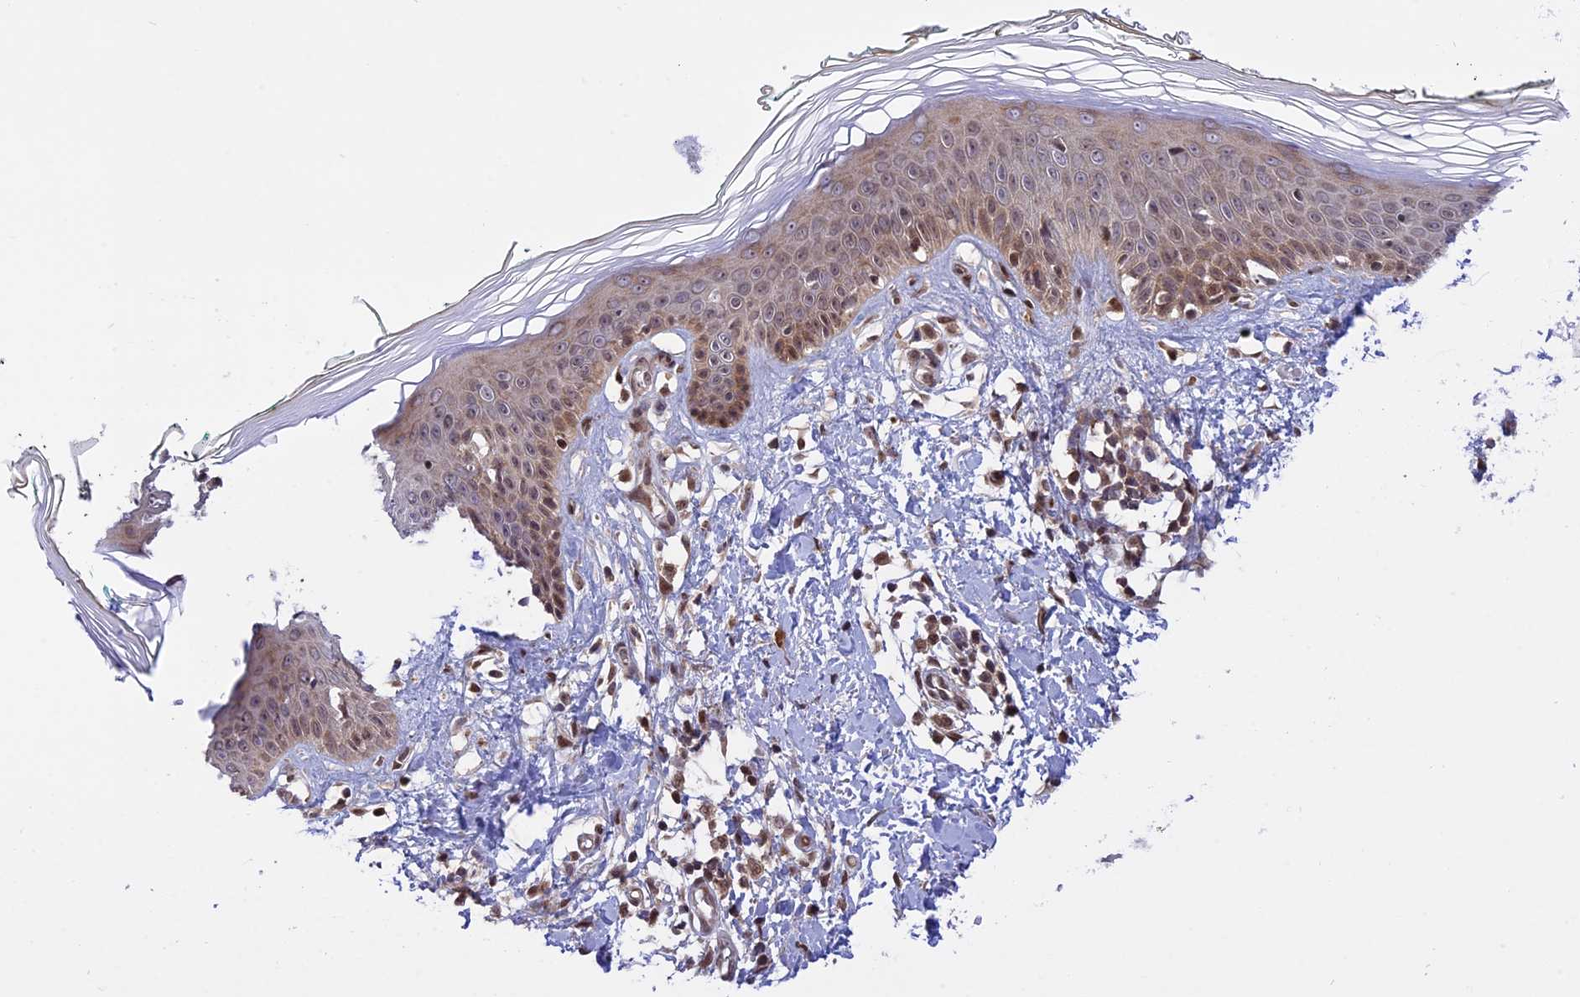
{"staining": {"intensity": "moderate", "quantity": ">75%", "location": "cytoplasmic/membranous,nuclear"}, "tissue": "skin", "cell_type": "Fibroblasts", "image_type": "normal", "snomed": [{"axis": "morphology", "description": "Normal tissue, NOS"}, {"axis": "topography", "description": "Skin"}], "caption": "This image shows immunohistochemistry staining of benign human skin, with medium moderate cytoplasmic/membranous,nuclear staining in approximately >75% of fibroblasts.", "gene": "ZNF428", "patient": {"sex": "male", "age": 62}}